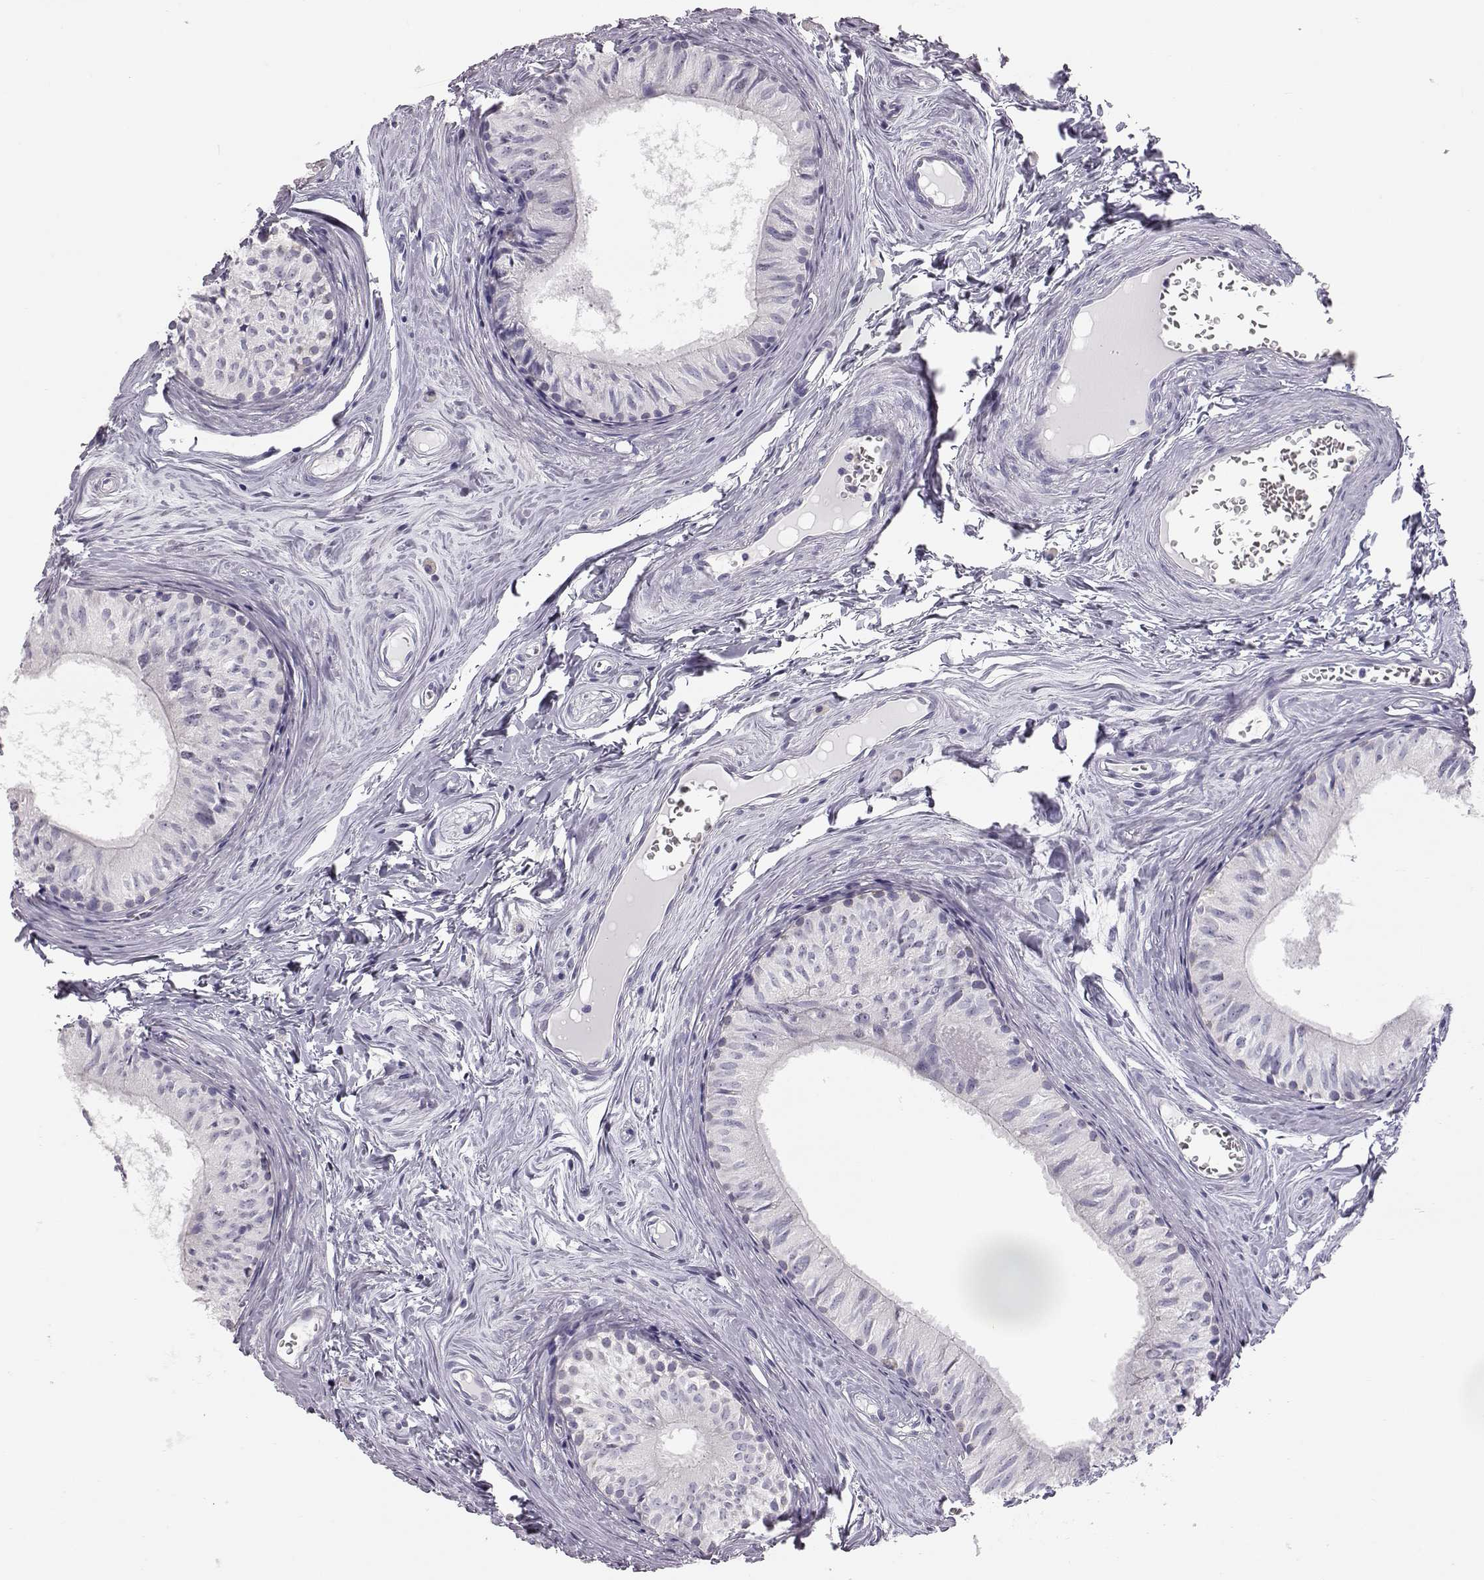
{"staining": {"intensity": "negative", "quantity": "none", "location": "none"}, "tissue": "epididymis", "cell_type": "Glandular cells", "image_type": "normal", "snomed": [{"axis": "morphology", "description": "Normal tissue, NOS"}, {"axis": "topography", "description": "Epididymis"}], "caption": "Glandular cells are negative for brown protein staining in benign epididymis. (Stains: DAB immunohistochemistry (IHC) with hematoxylin counter stain, Microscopy: brightfield microscopy at high magnification).", "gene": "KRT31", "patient": {"sex": "male", "age": 52}}